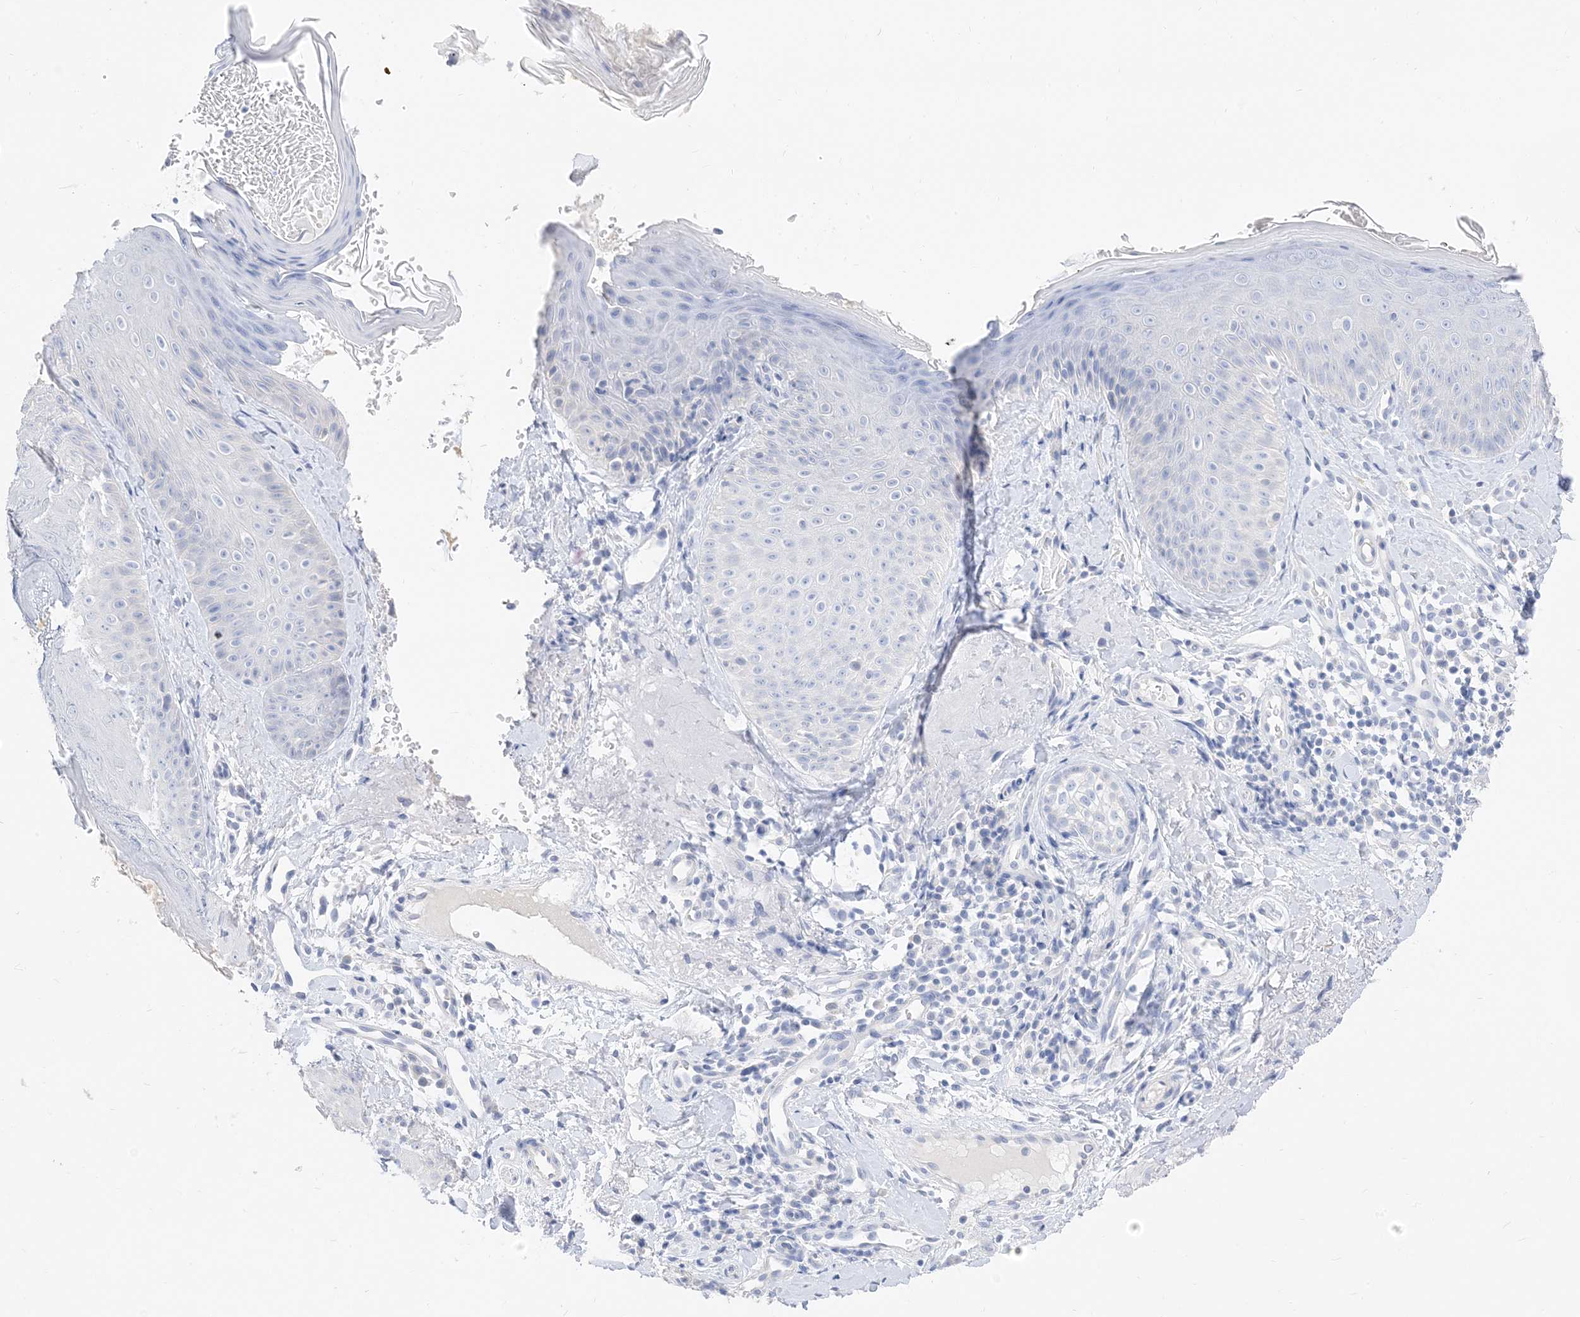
{"staining": {"intensity": "negative", "quantity": "none", "location": "none"}, "tissue": "skin", "cell_type": "Fibroblasts", "image_type": "normal", "snomed": [{"axis": "morphology", "description": "Normal tissue, NOS"}, {"axis": "topography", "description": "Skin"}], "caption": "Immunohistochemistry (IHC) of benign human skin reveals no staining in fibroblasts.", "gene": "MUC17", "patient": {"sex": "male", "age": 57}}